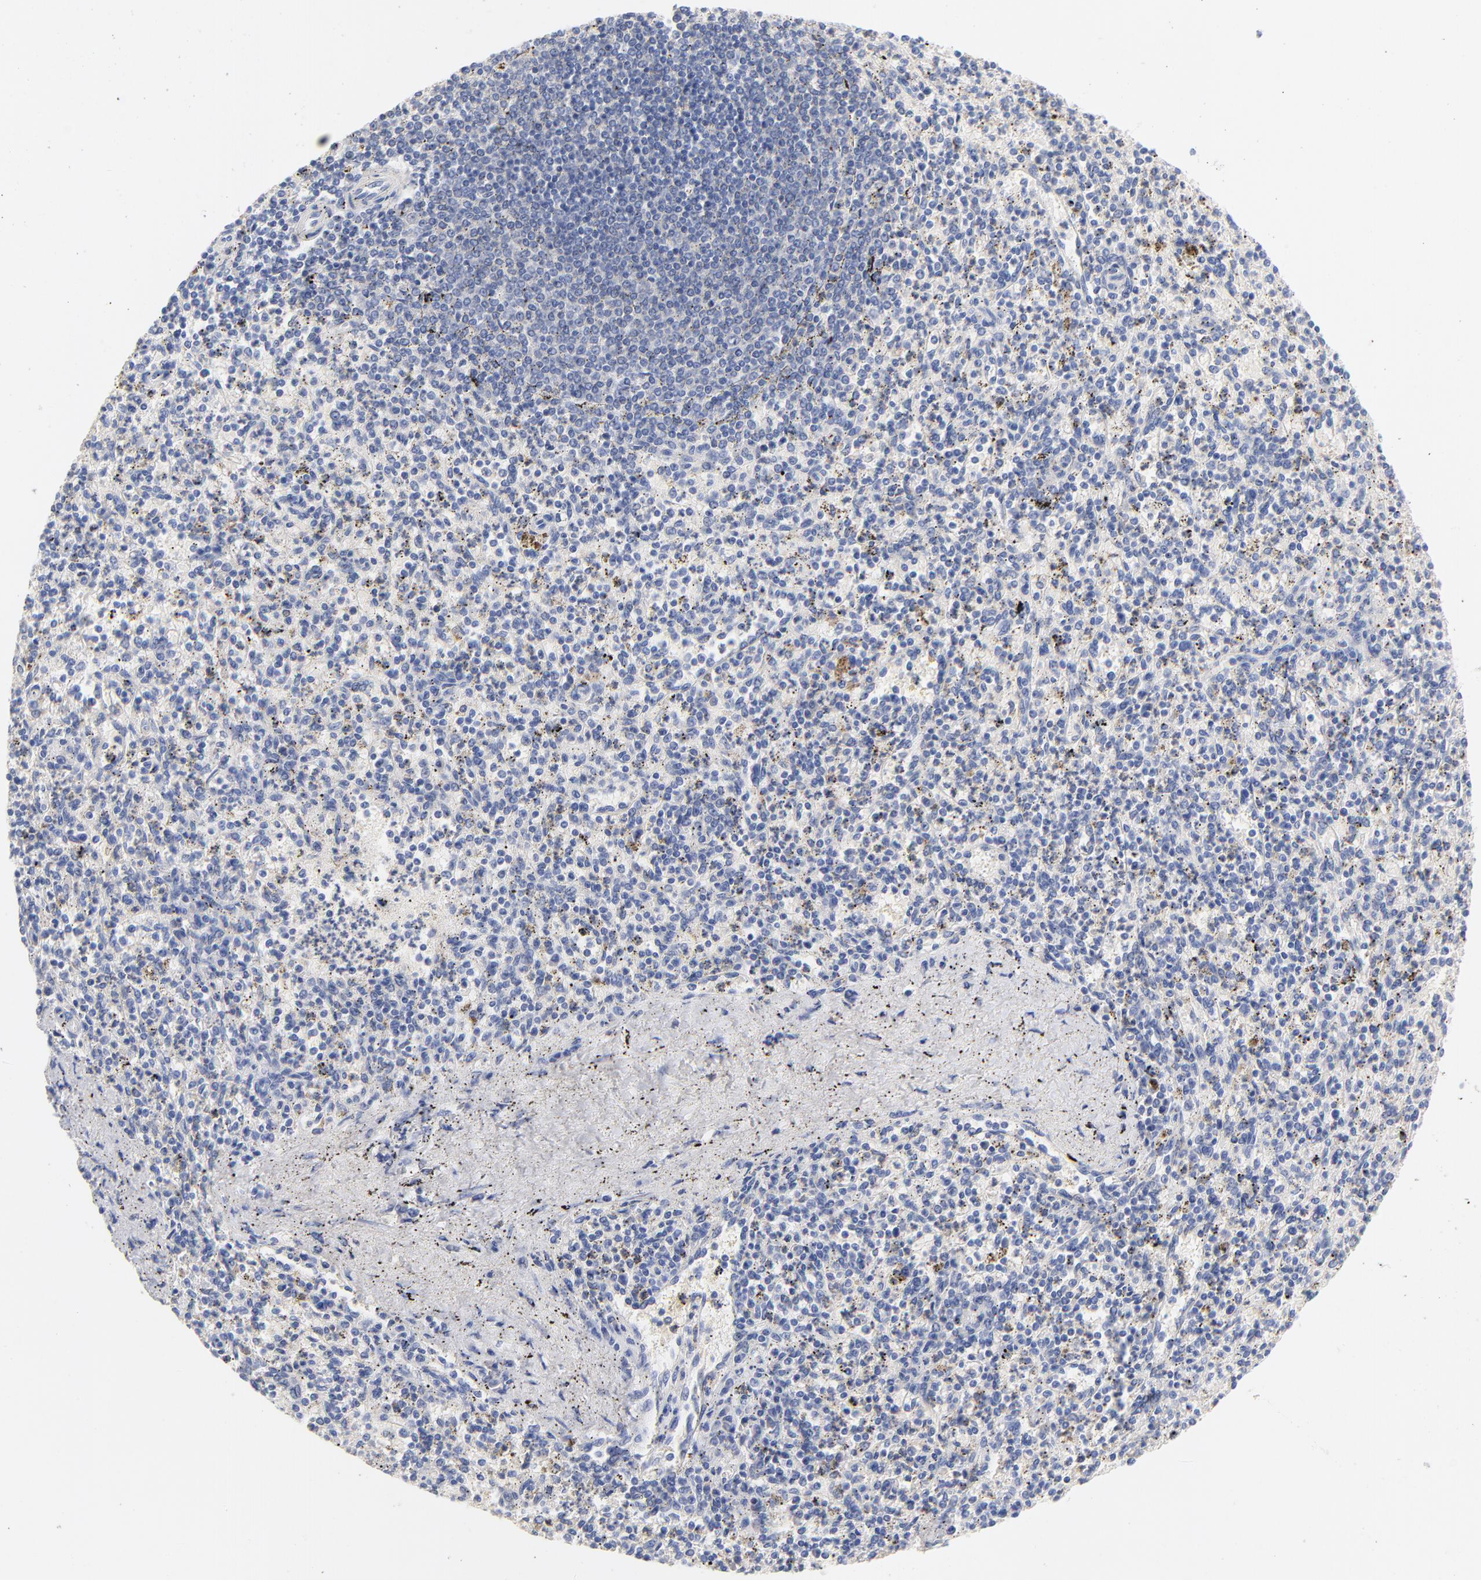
{"staining": {"intensity": "negative", "quantity": "none", "location": "none"}, "tissue": "spleen", "cell_type": "Cells in red pulp", "image_type": "normal", "snomed": [{"axis": "morphology", "description": "Normal tissue, NOS"}, {"axis": "topography", "description": "Spleen"}], "caption": "A micrograph of spleen stained for a protein displays no brown staining in cells in red pulp.", "gene": "CPS1", "patient": {"sex": "male", "age": 72}}